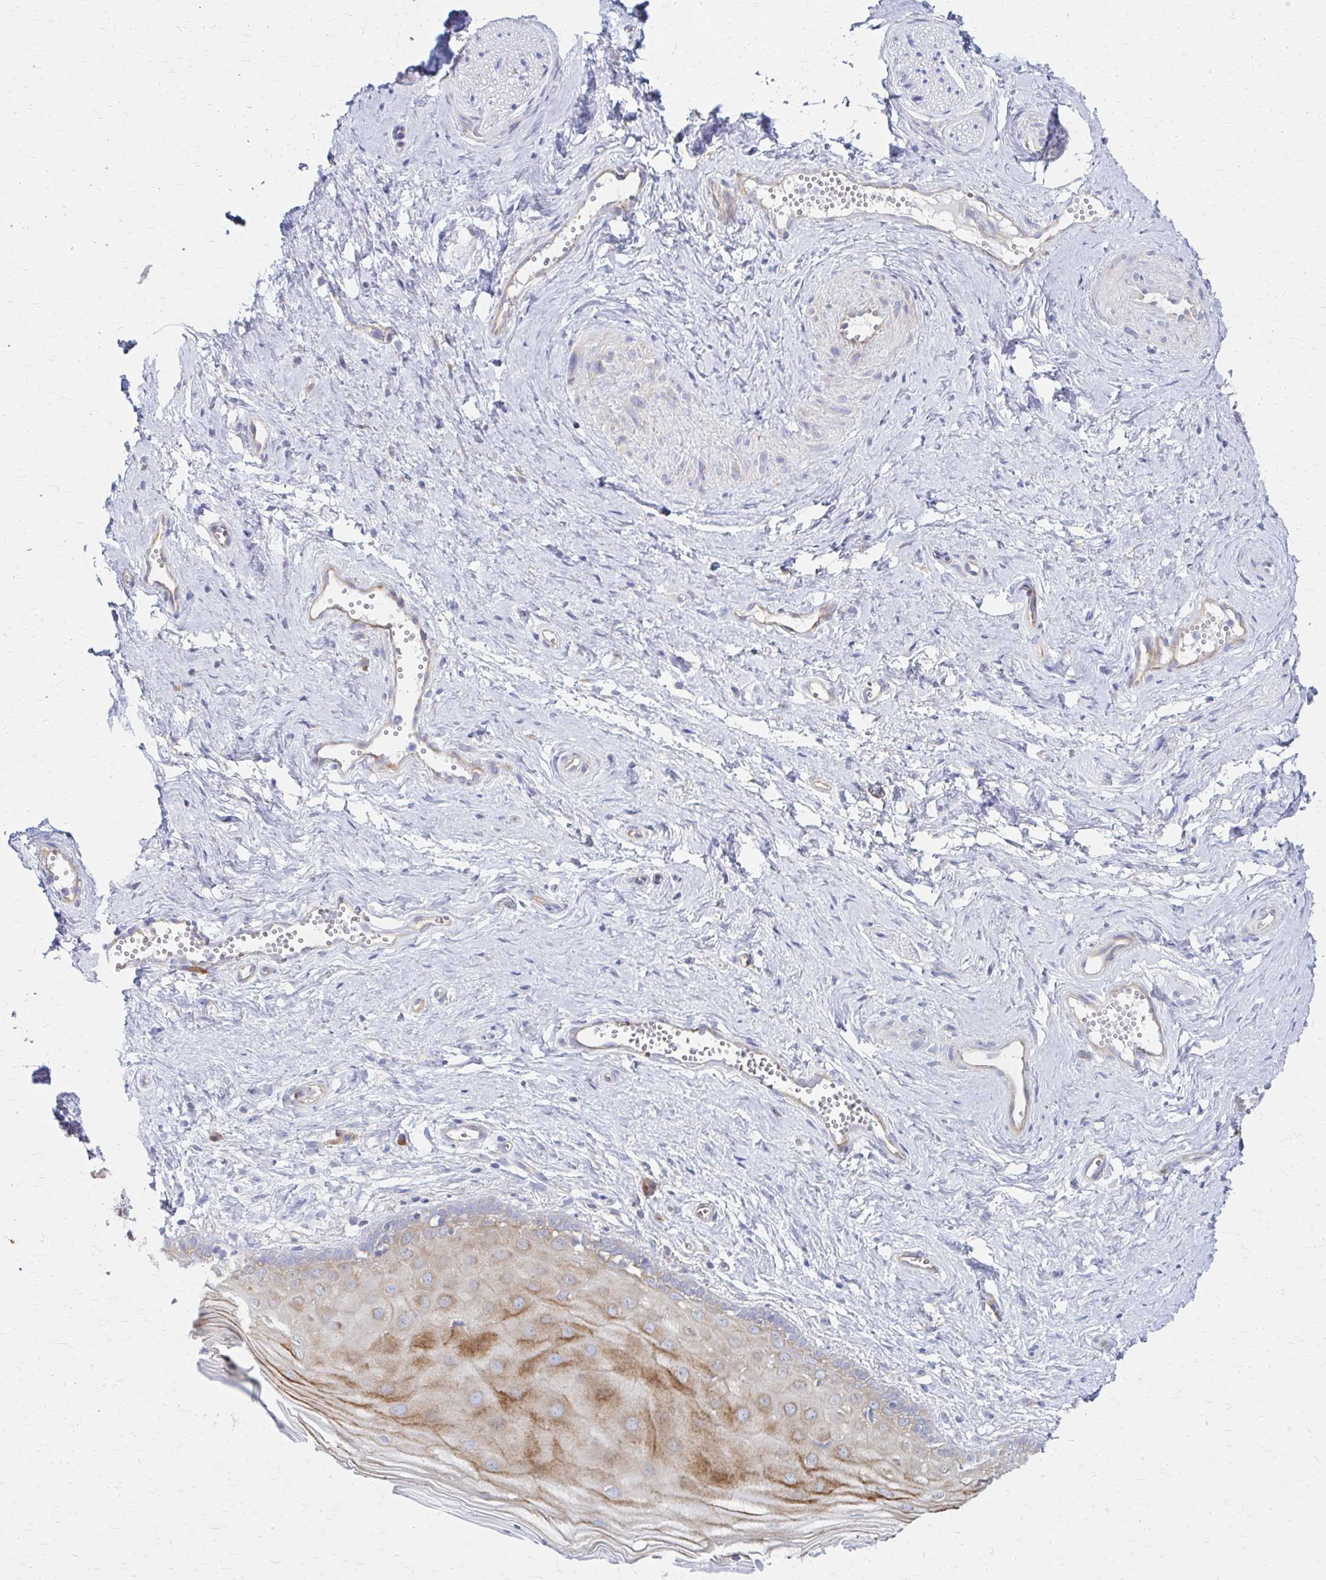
{"staining": {"intensity": "moderate", "quantity": "25%-75%", "location": "cytoplasmic/membranous"}, "tissue": "vagina", "cell_type": "Squamous epithelial cells", "image_type": "normal", "snomed": [{"axis": "morphology", "description": "Normal tissue, NOS"}, {"axis": "topography", "description": "Vagina"}], "caption": "Squamous epithelial cells show medium levels of moderate cytoplasmic/membranous staining in about 25%-75% of cells in benign human vagina. Using DAB (brown) and hematoxylin (blue) stains, captured at high magnification using brightfield microscopy.", "gene": "RPL27A", "patient": {"sex": "female", "age": 38}}